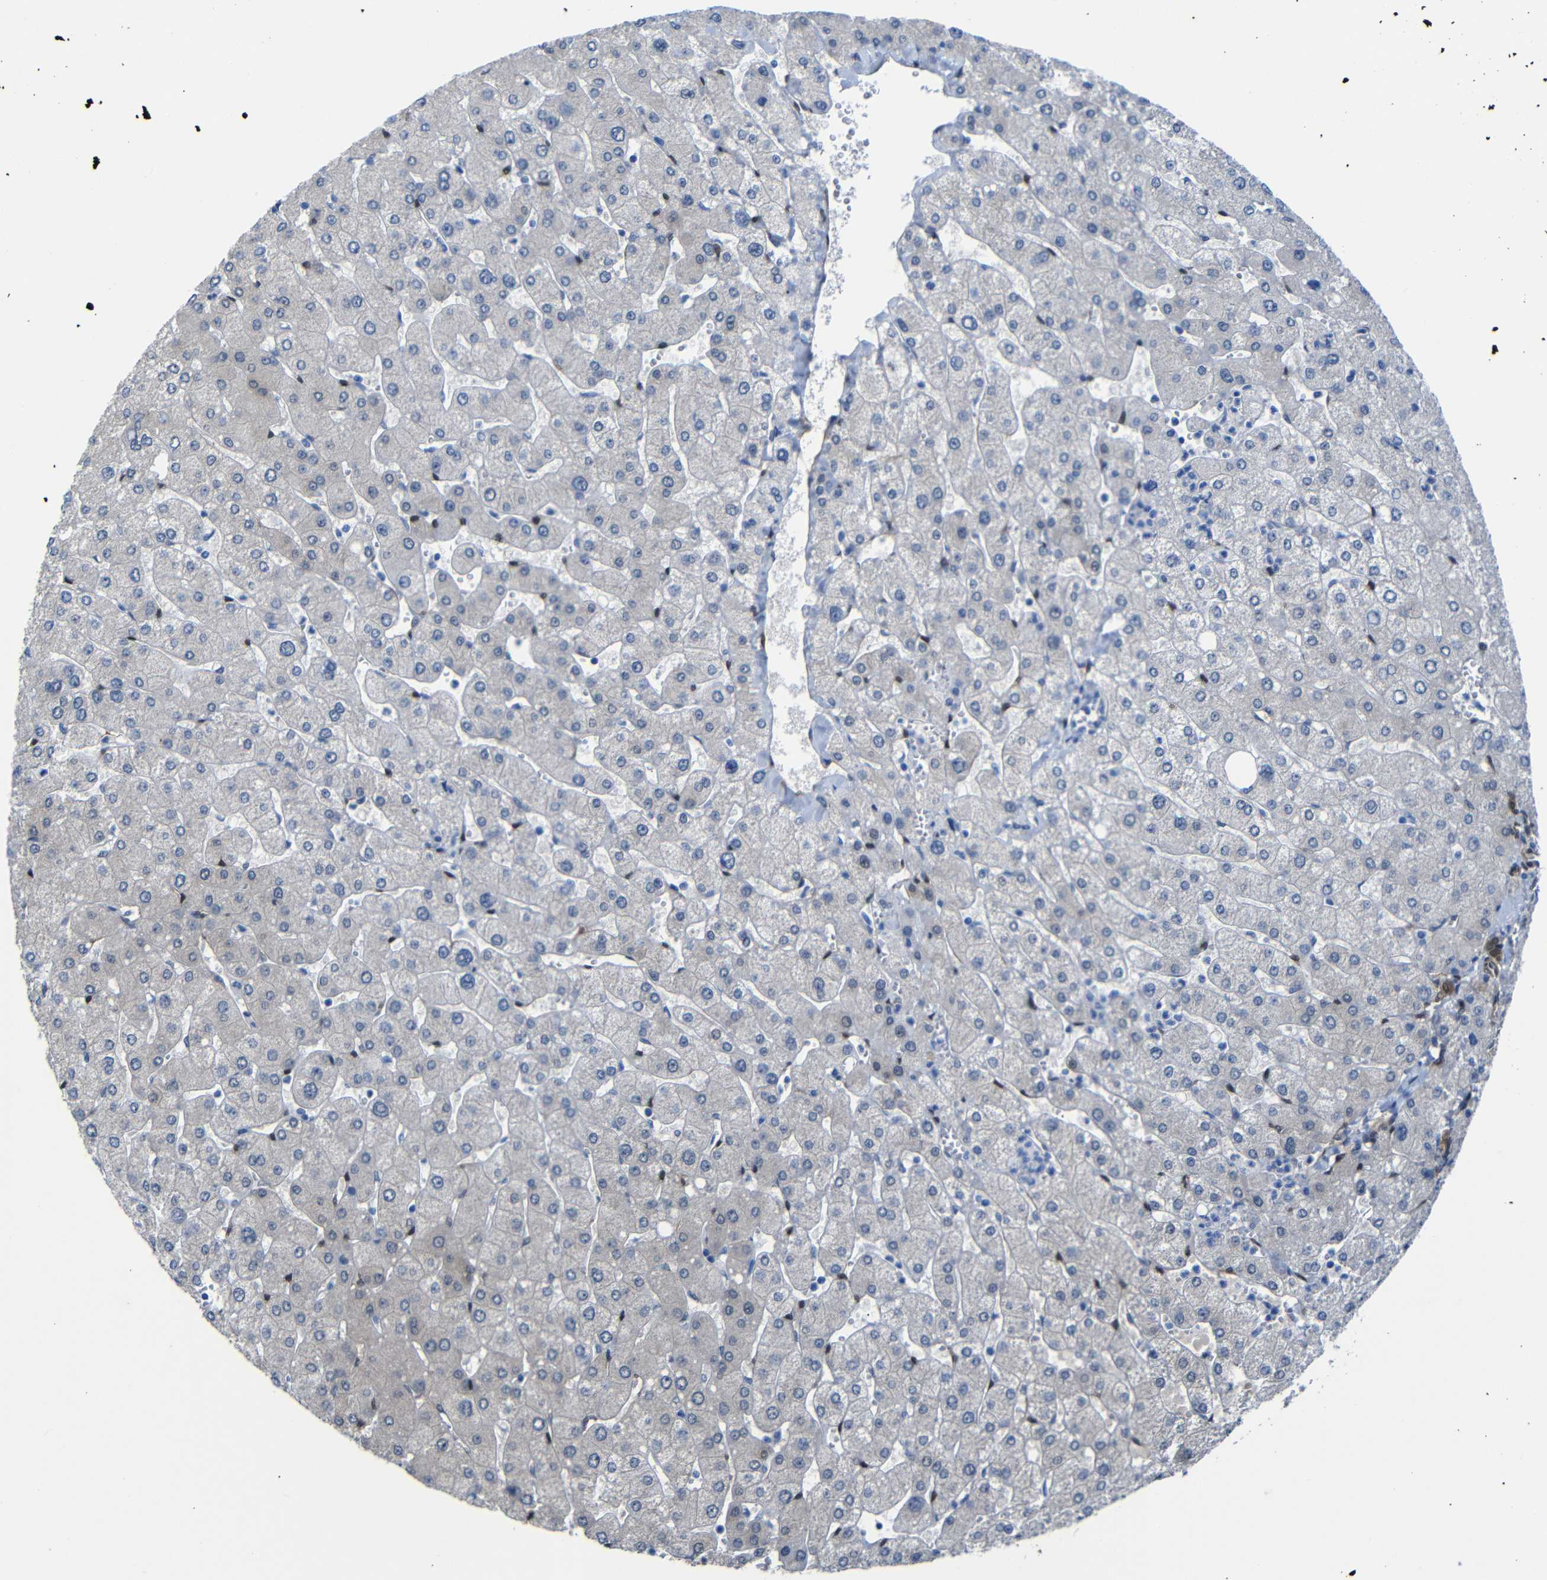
{"staining": {"intensity": "moderate", "quantity": ">75%", "location": "cytoplasmic/membranous,nuclear"}, "tissue": "liver", "cell_type": "Cholangiocytes", "image_type": "normal", "snomed": [{"axis": "morphology", "description": "Normal tissue, NOS"}, {"axis": "topography", "description": "Liver"}], "caption": "Moderate cytoplasmic/membranous,nuclear protein positivity is present in approximately >75% of cholangiocytes in liver. The protein is stained brown, and the nuclei are stained in blue (DAB IHC with brightfield microscopy, high magnification).", "gene": "YAP1", "patient": {"sex": "male", "age": 55}}